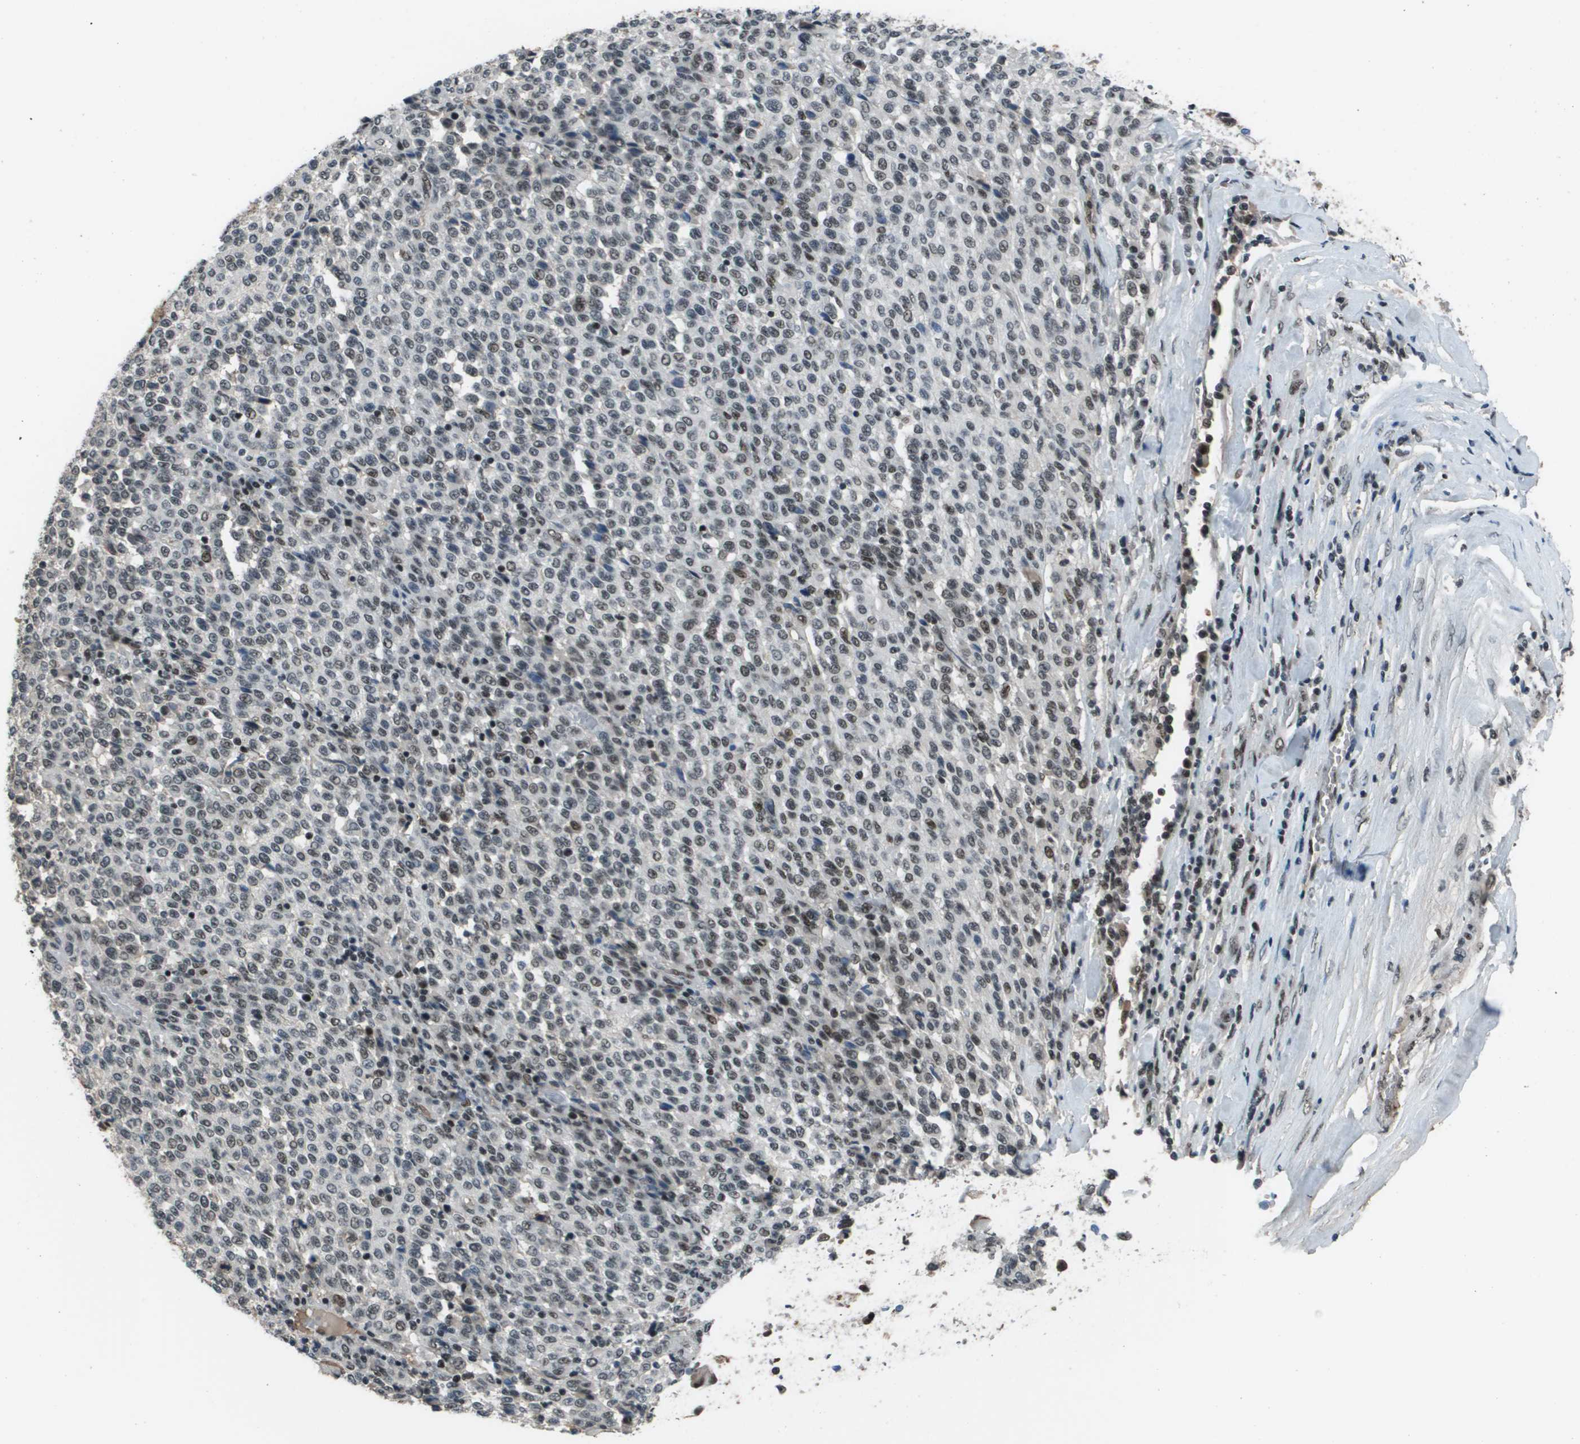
{"staining": {"intensity": "moderate", "quantity": "25%-75%", "location": "nuclear"}, "tissue": "melanoma", "cell_type": "Tumor cells", "image_type": "cancer", "snomed": [{"axis": "morphology", "description": "Malignant melanoma, Metastatic site"}, {"axis": "topography", "description": "Pancreas"}], "caption": "The image displays immunohistochemical staining of malignant melanoma (metastatic site). There is moderate nuclear staining is identified in approximately 25%-75% of tumor cells.", "gene": "THRAP3", "patient": {"sex": "female", "age": 30}}